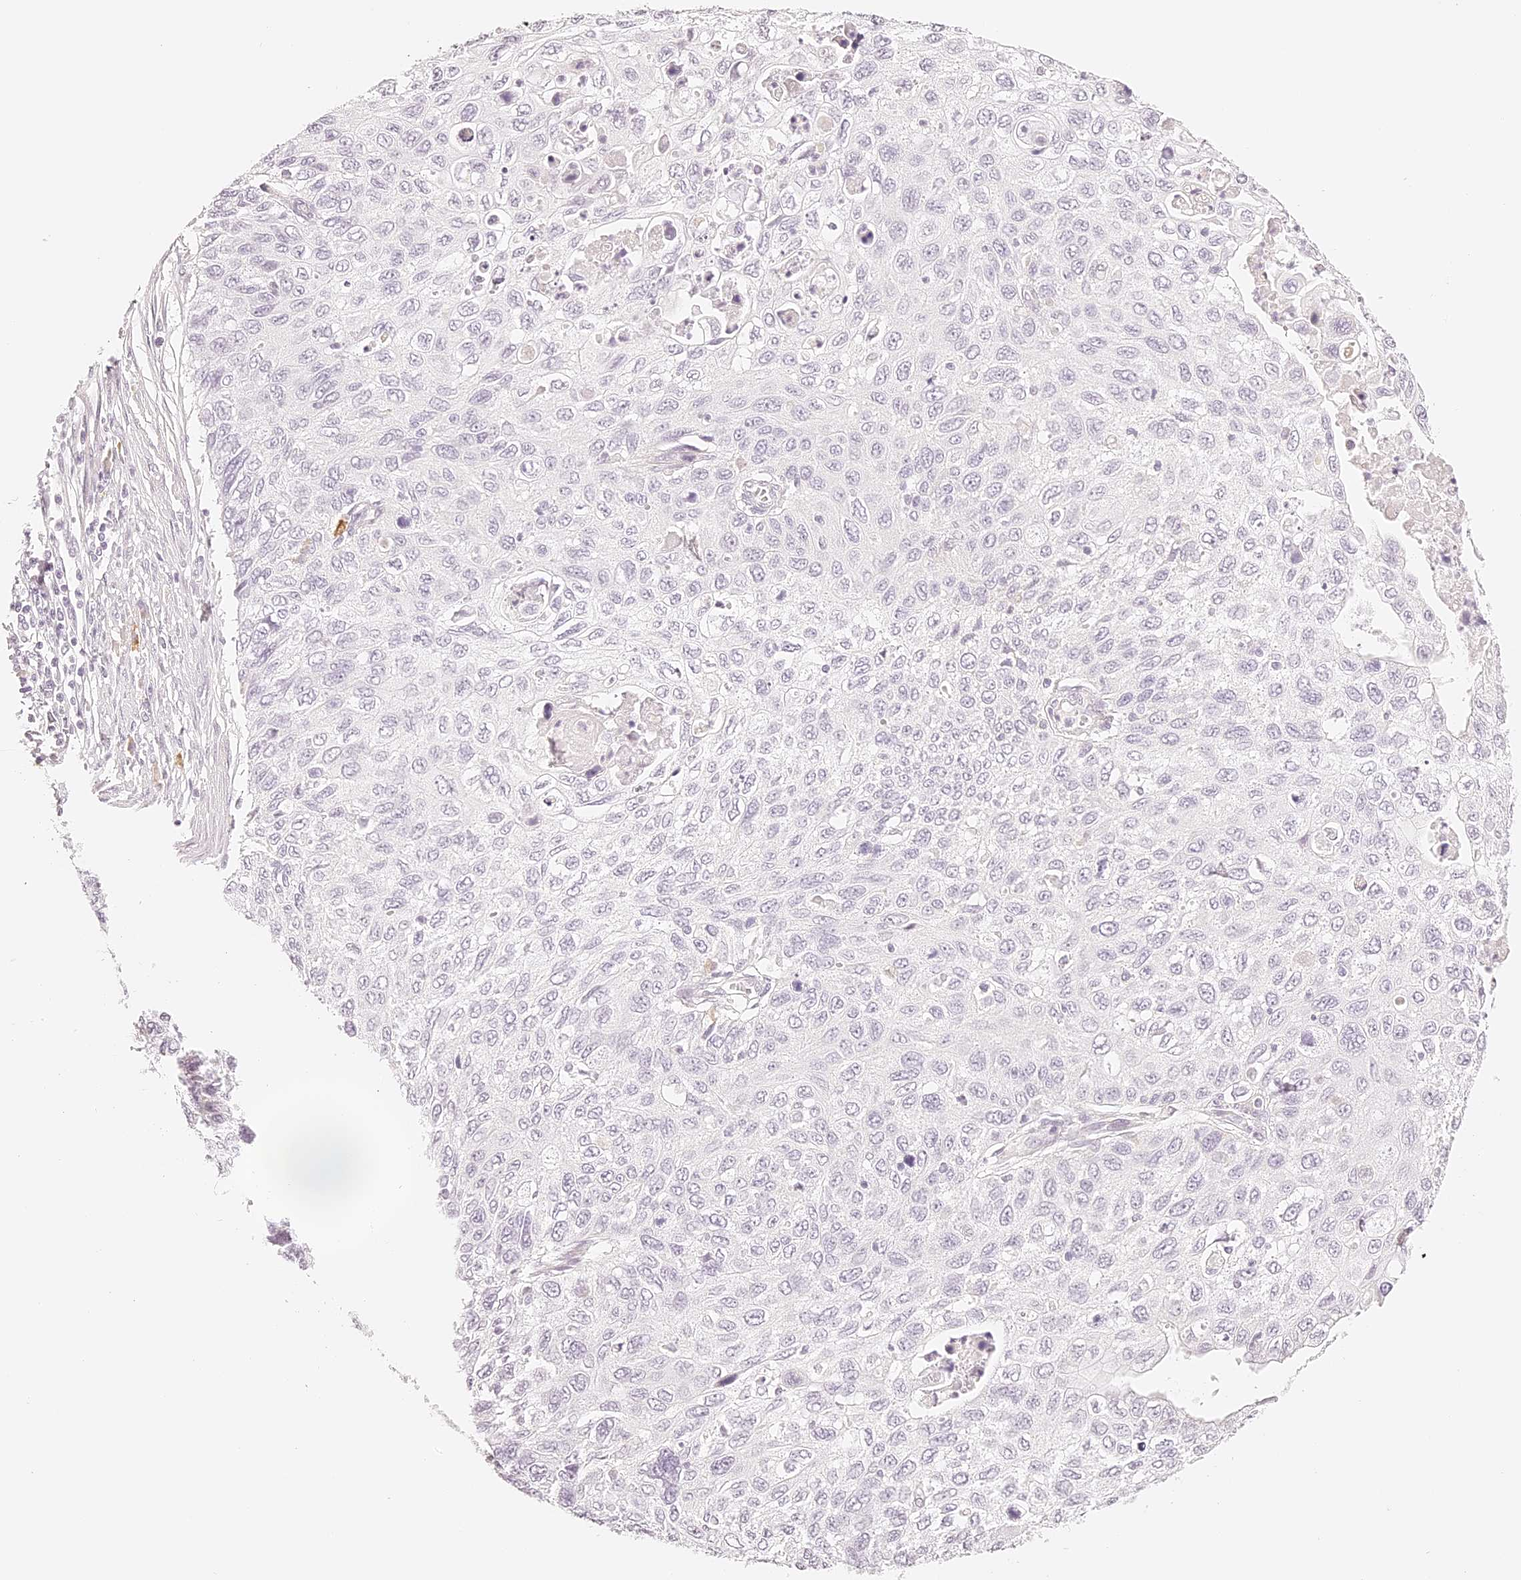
{"staining": {"intensity": "negative", "quantity": "none", "location": "none"}, "tissue": "cervical cancer", "cell_type": "Tumor cells", "image_type": "cancer", "snomed": [{"axis": "morphology", "description": "Squamous cell carcinoma, NOS"}, {"axis": "topography", "description": "Cervix"}], "caption": "Cervical cancer stained for a protein using immunohistochemistry (IHC) displays no expression tumor cells.", "gene": "TRIM45", "patient": {"sex": "female", "age": 70}}